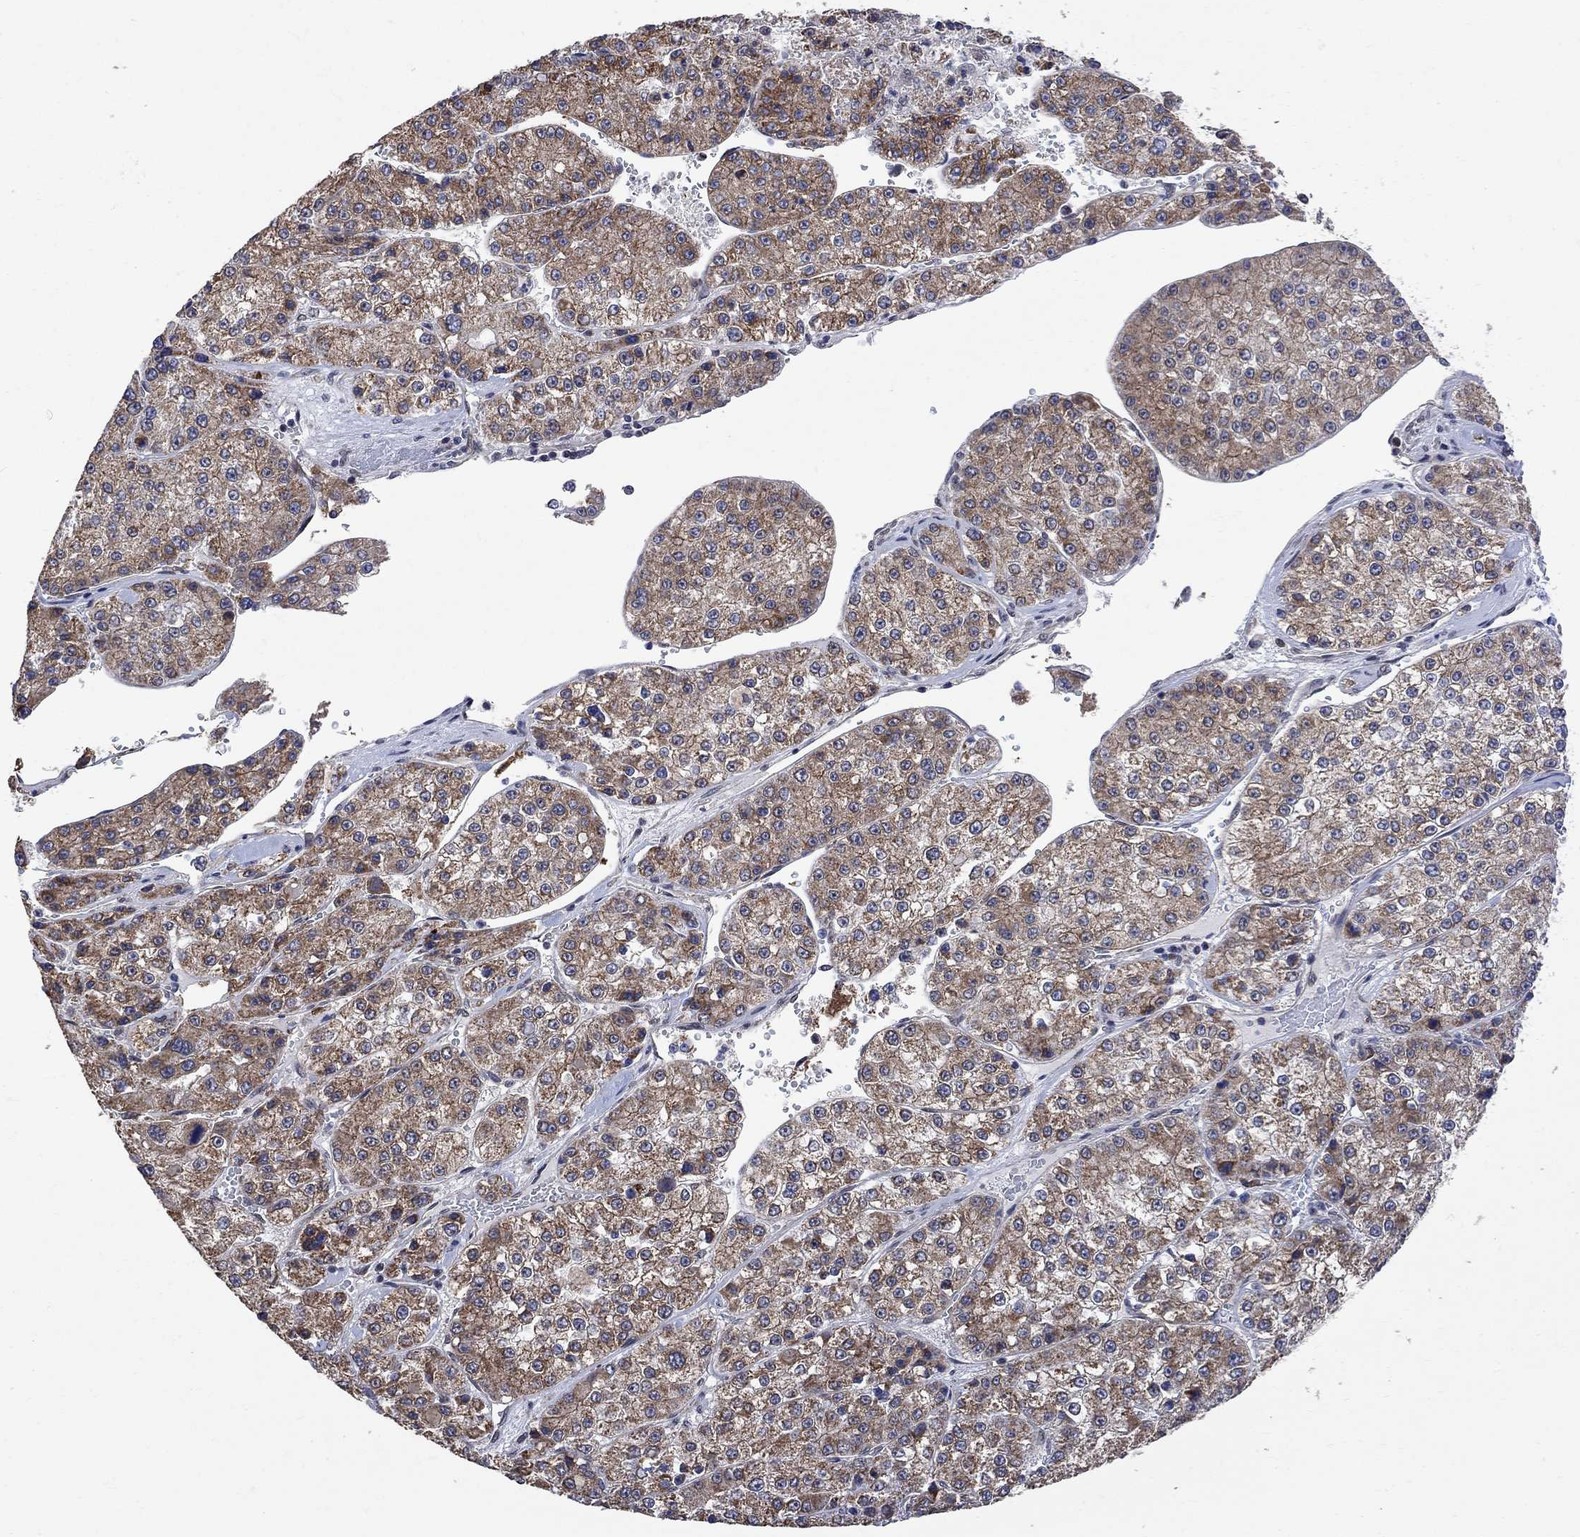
{"staining": {"intensity": "strong", "quantity": "<25%", "location": "cytoplasmic/membranous"}, "tissue": "liver cancer", "cell_type": "Tumor cells", "image_type": "cancer", "snomed": [{"axis": "morphology", "description": "Carcinoma, Hepatocellular, NOS"}, {"axis": "topography", "description": "Liver"}], "caption": "Immunohistochemical staining of human hepatocellular carcinoma (liver) displays strong cytoplasmic/membranous protein expression in approximately <25% of tumor cells. Nuclei are stained in blue.", "gene": "ANKRA2", "patient": {"sex": "female", "age": 73}}